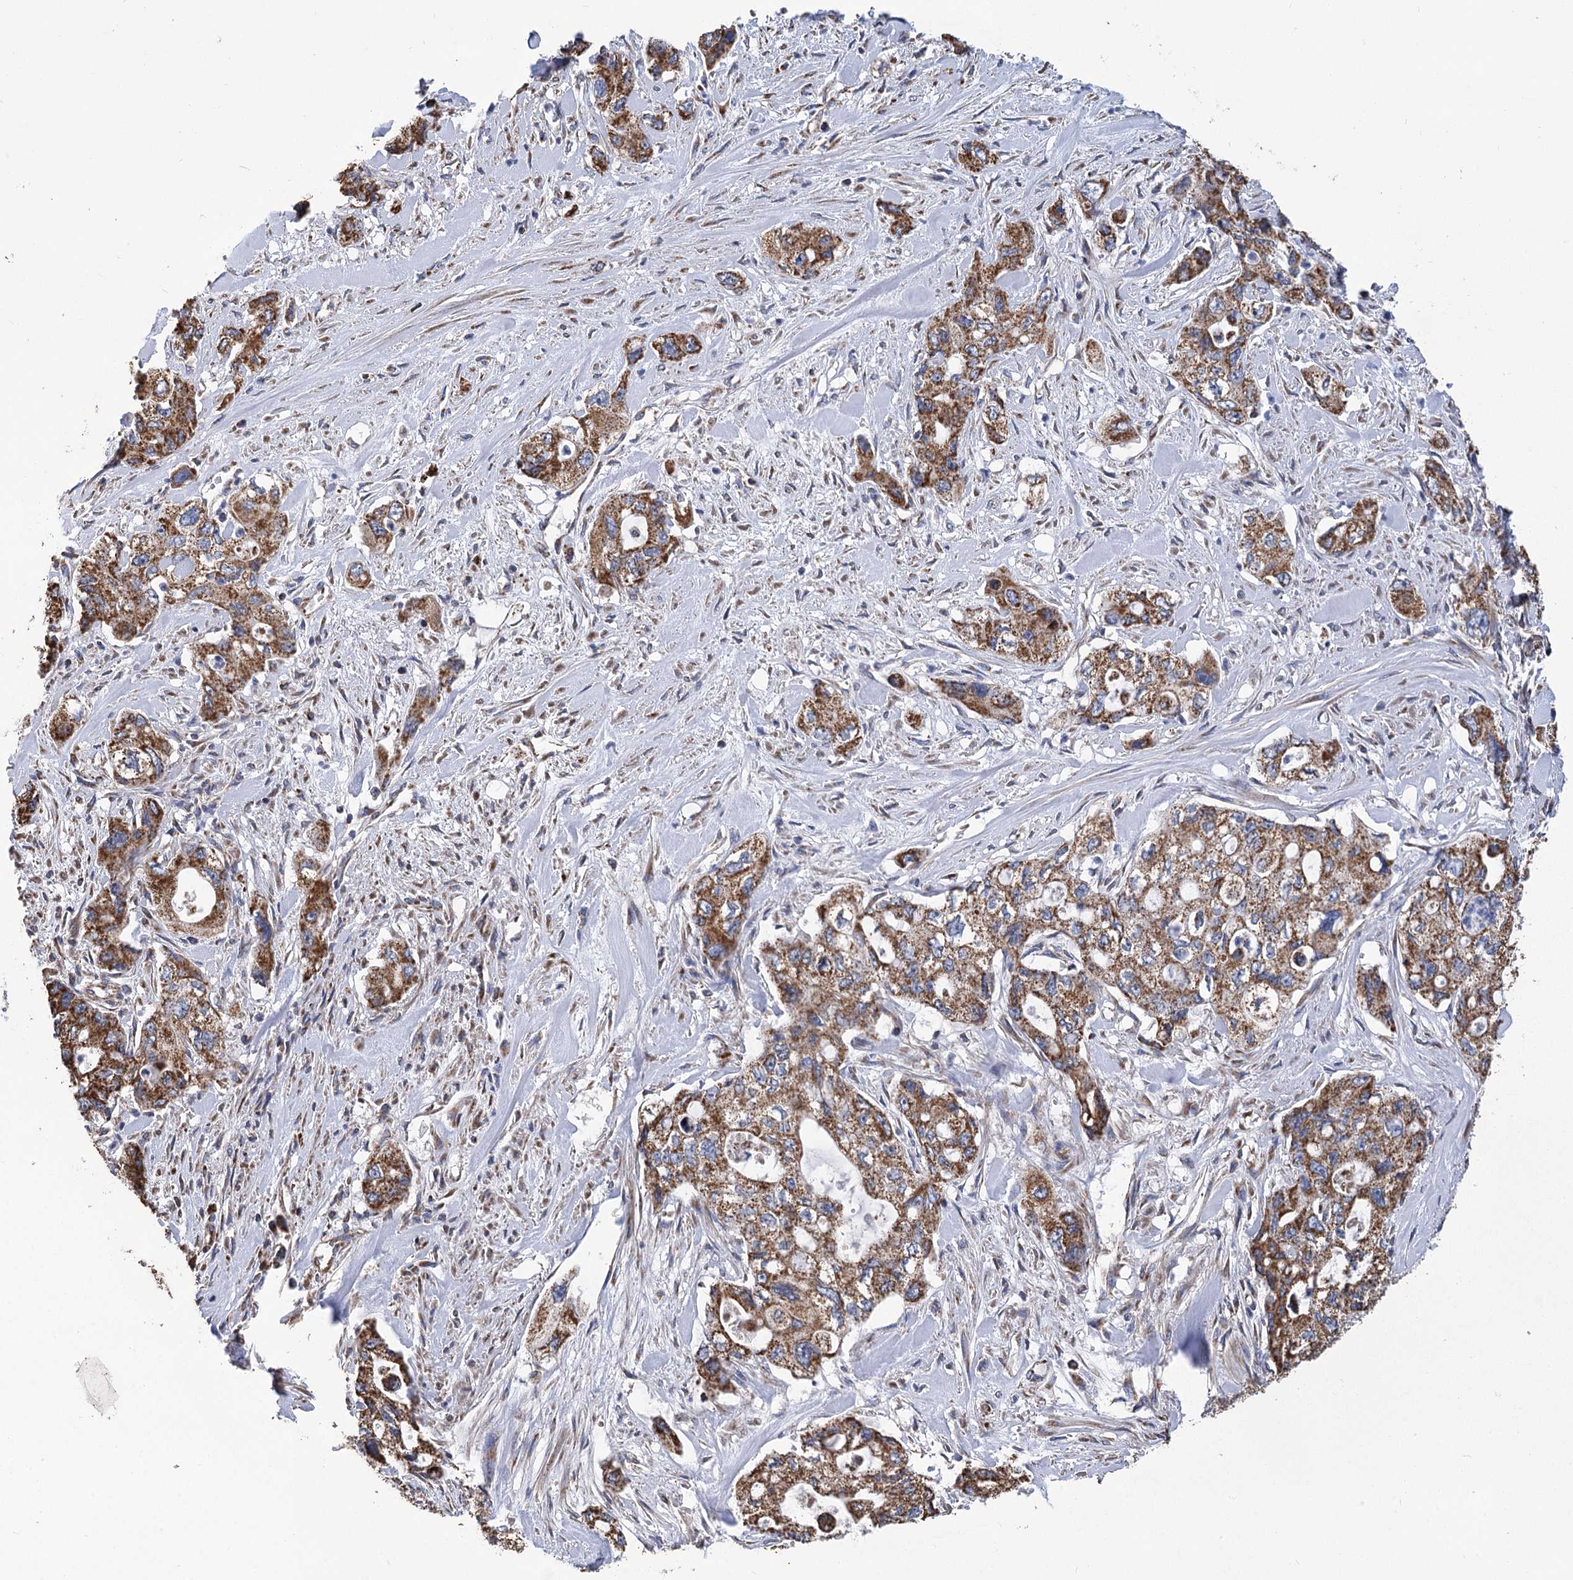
{"staining": {"intensity": "moderate", "quantity": ">75%", "location": "cytoplasmic/membranous"}, "tissue": "pancreatic cancer", "cell_type": "Tumor cells", "image_type": "cancer", "snomed": [{"axis": "morphology", "description": "Adenocarcinoma, NOS"}, {"axis": "topography", "description": "Pancreas"}], "caption": "There is medium levels of moderate cytoplasmic/membranous positivity in tumor cells of adenocarcinoma (pancreatic), as demonstrated by immunohistochemical staining (brown color).", "gene": "CCDC73", "patient": {"sex": "female", "age": 73}}